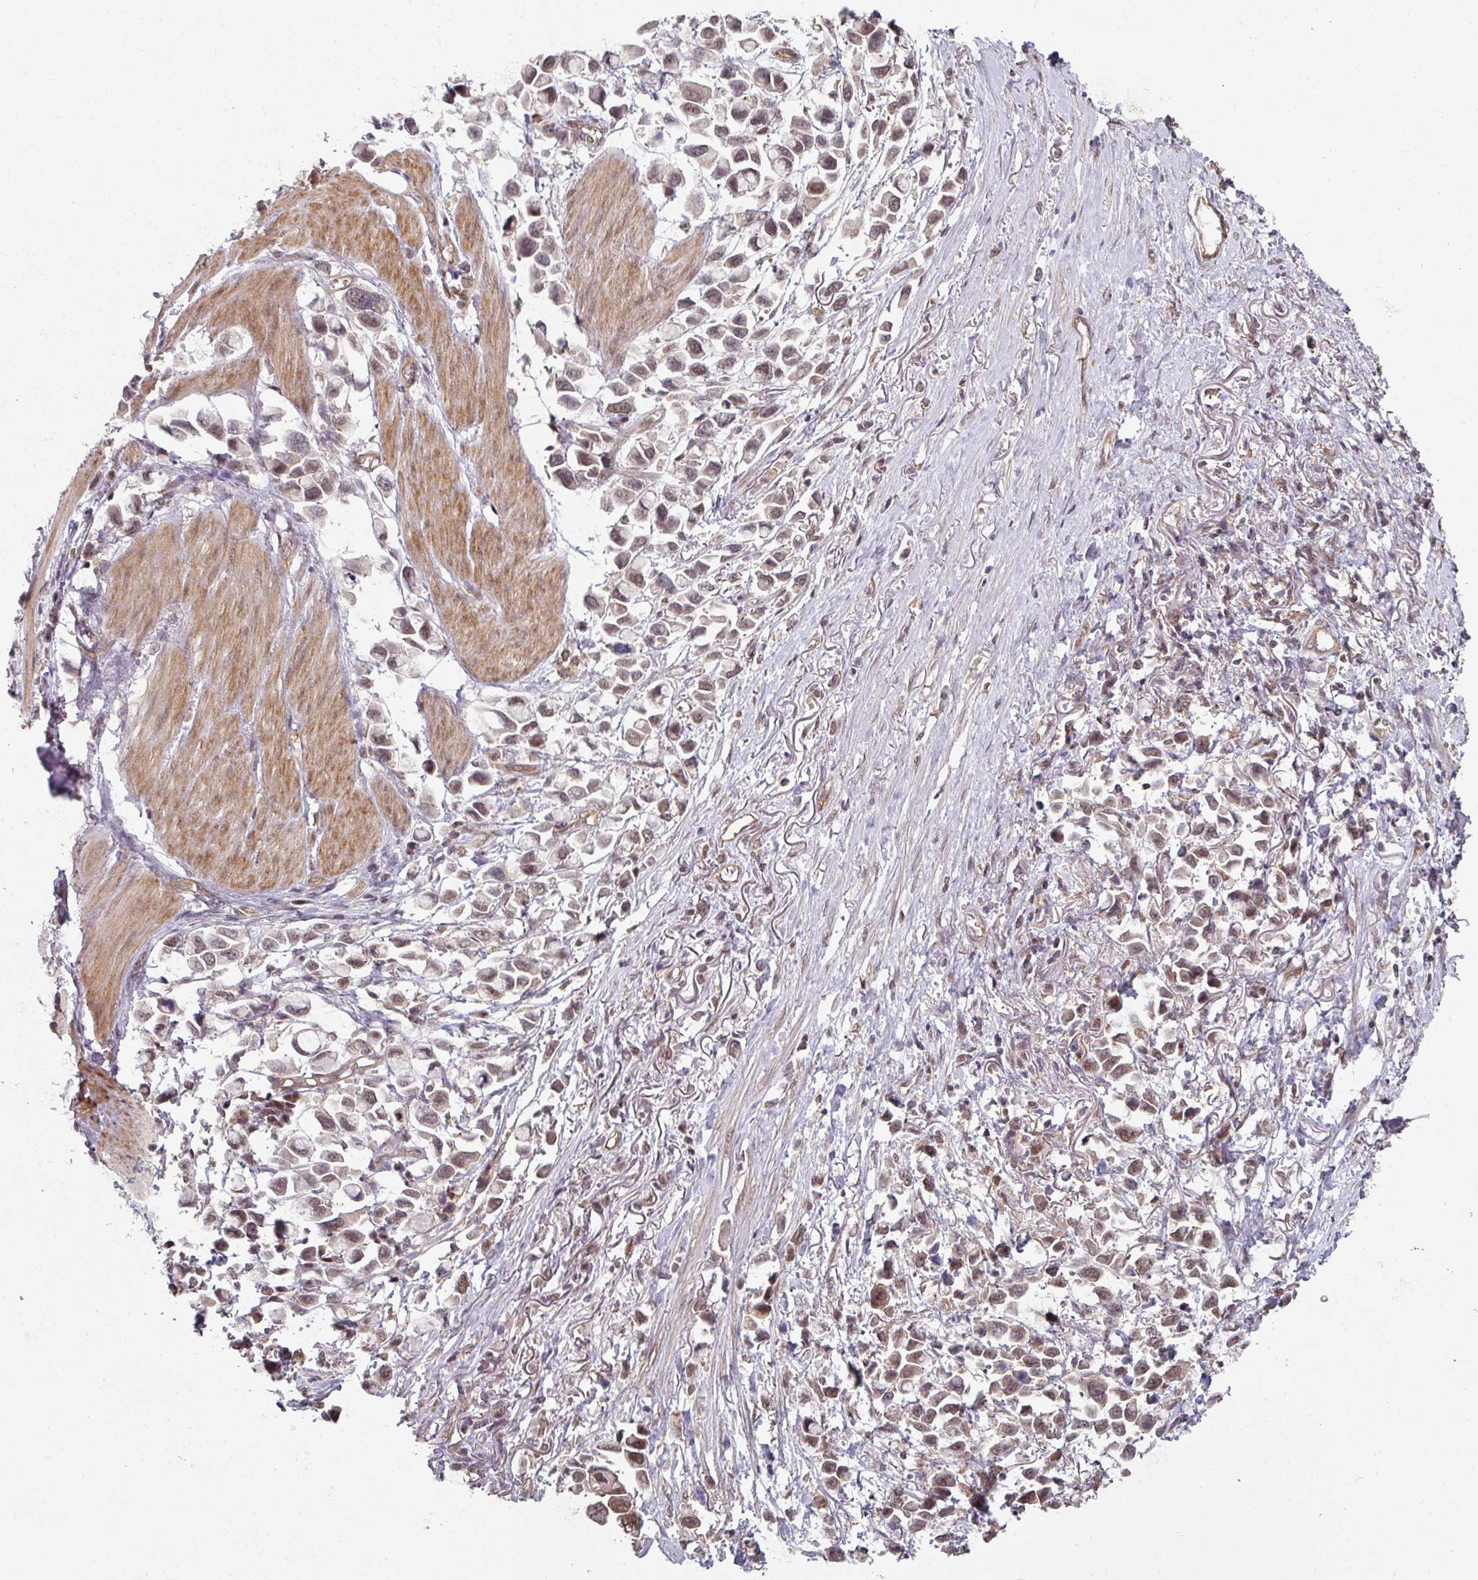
{"staining": {"intensity": "moderate", "quantity": ">75%", "location": "nuclear"}, "tissue": "stomach cancer", "cell_type": "Tumor cells", "image_type": "cancer", "snomed": [{"axis": "morphology", "description": "Adenocarcinoma, NOS"}, {"axis": "topography", "description": "Stomach"}], "caption": "Immunohistochemistry (IHC) image of human stomach cancer stained for a protein (brown), which exhibits medium levels of moderate nuclear positivity in about >75% of tumor cells.", "gene": "PSME3IP1", "patient": {"sex": "female", "age": 81}}